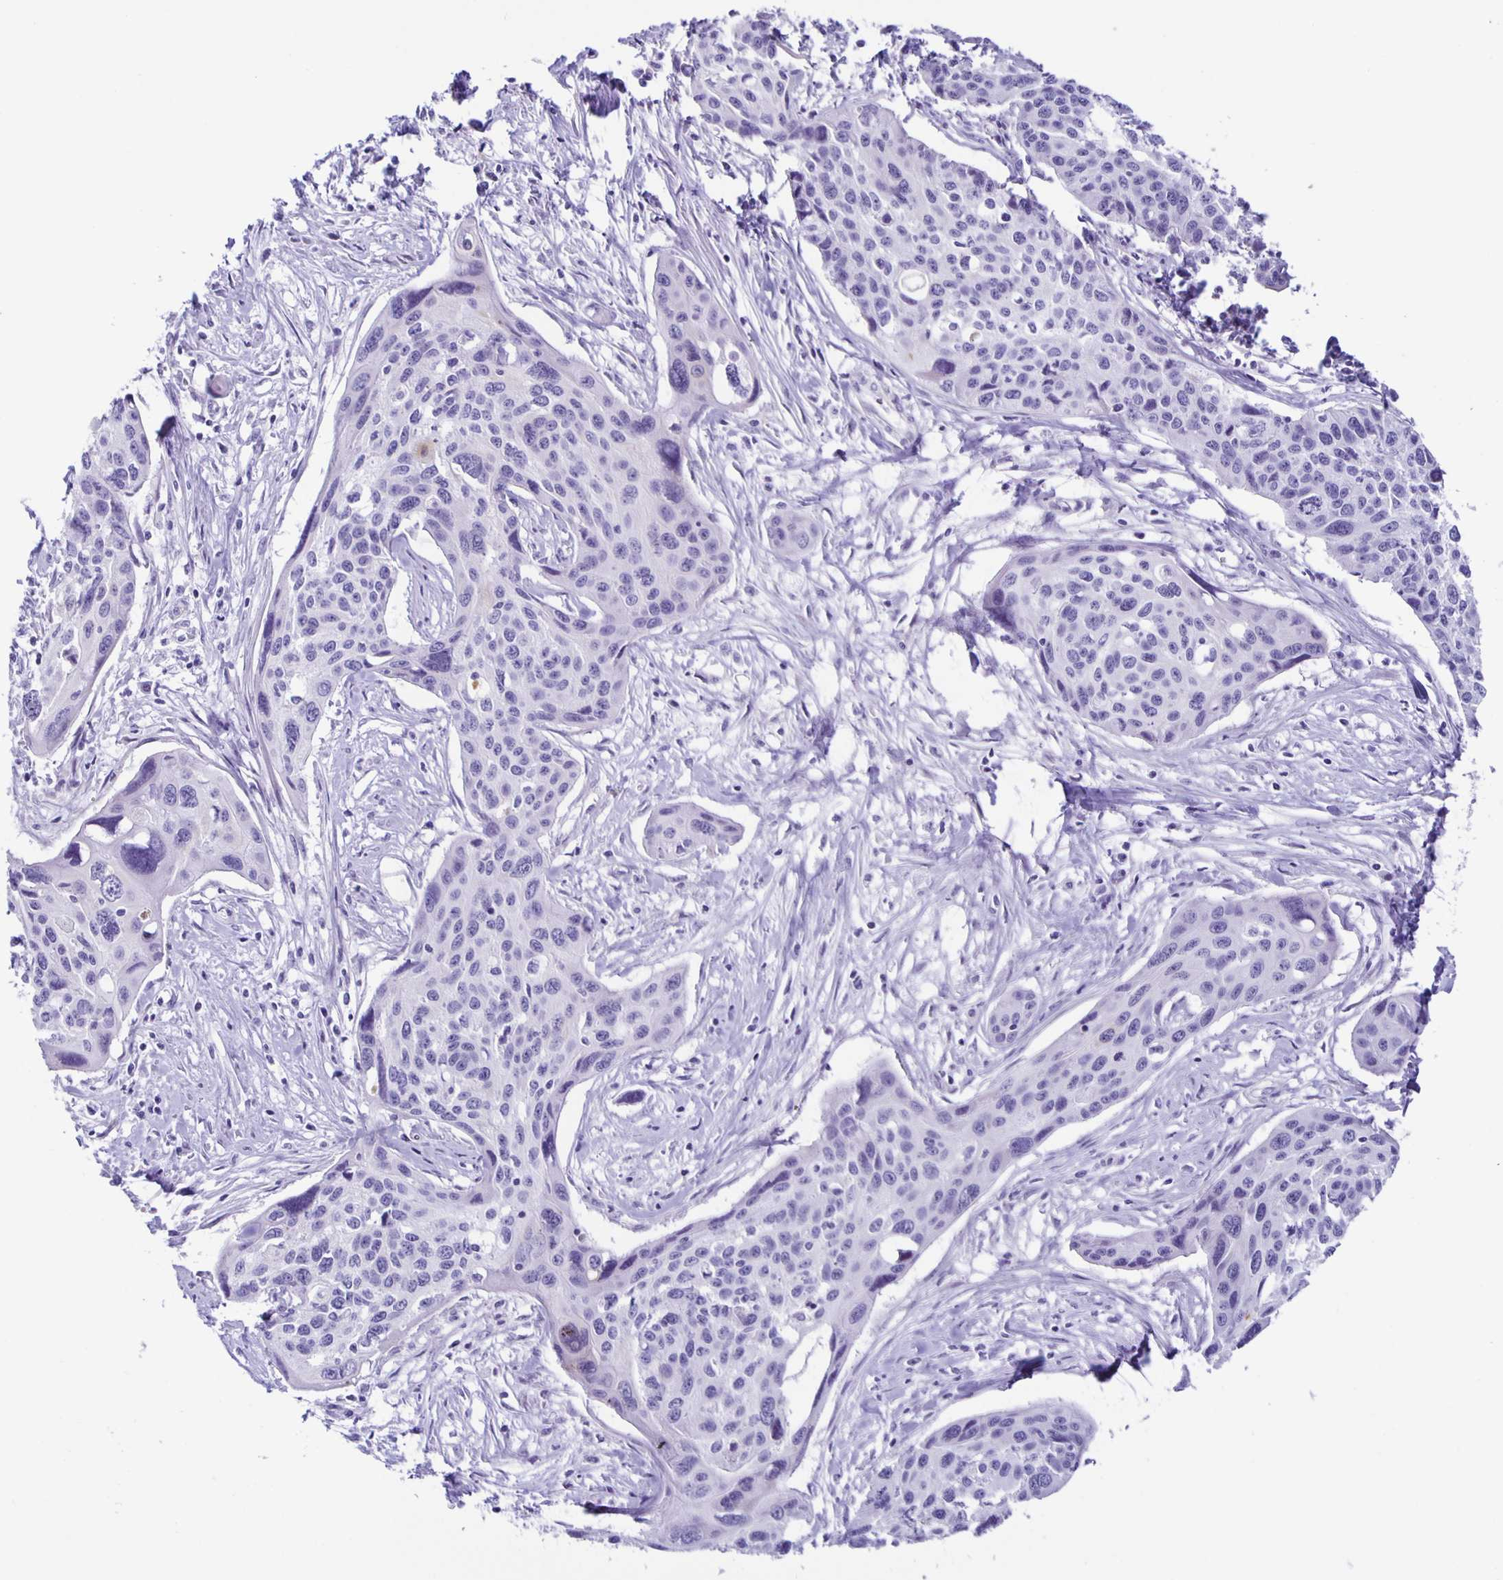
{"staining": {"intensity": "negative", "quantity": "none", "location": "none"}, "tissue": "cervical cancer", "cell_type": "Tumor cells", "image_type": "cancer", "snomed": [{"axis": "morphology", "description": "Squamous cell carcinoma, NOS"}, {"axis": "topography", "description": "Cervix"}], "caption": "High power microscopy photomicrograph of an IHC histopathology image of cervical squamous cell carcinoma, revealing no significant expression in tumor cells.", "gene": "AQP6", "patient": {"sex": "female", "age": 31}}